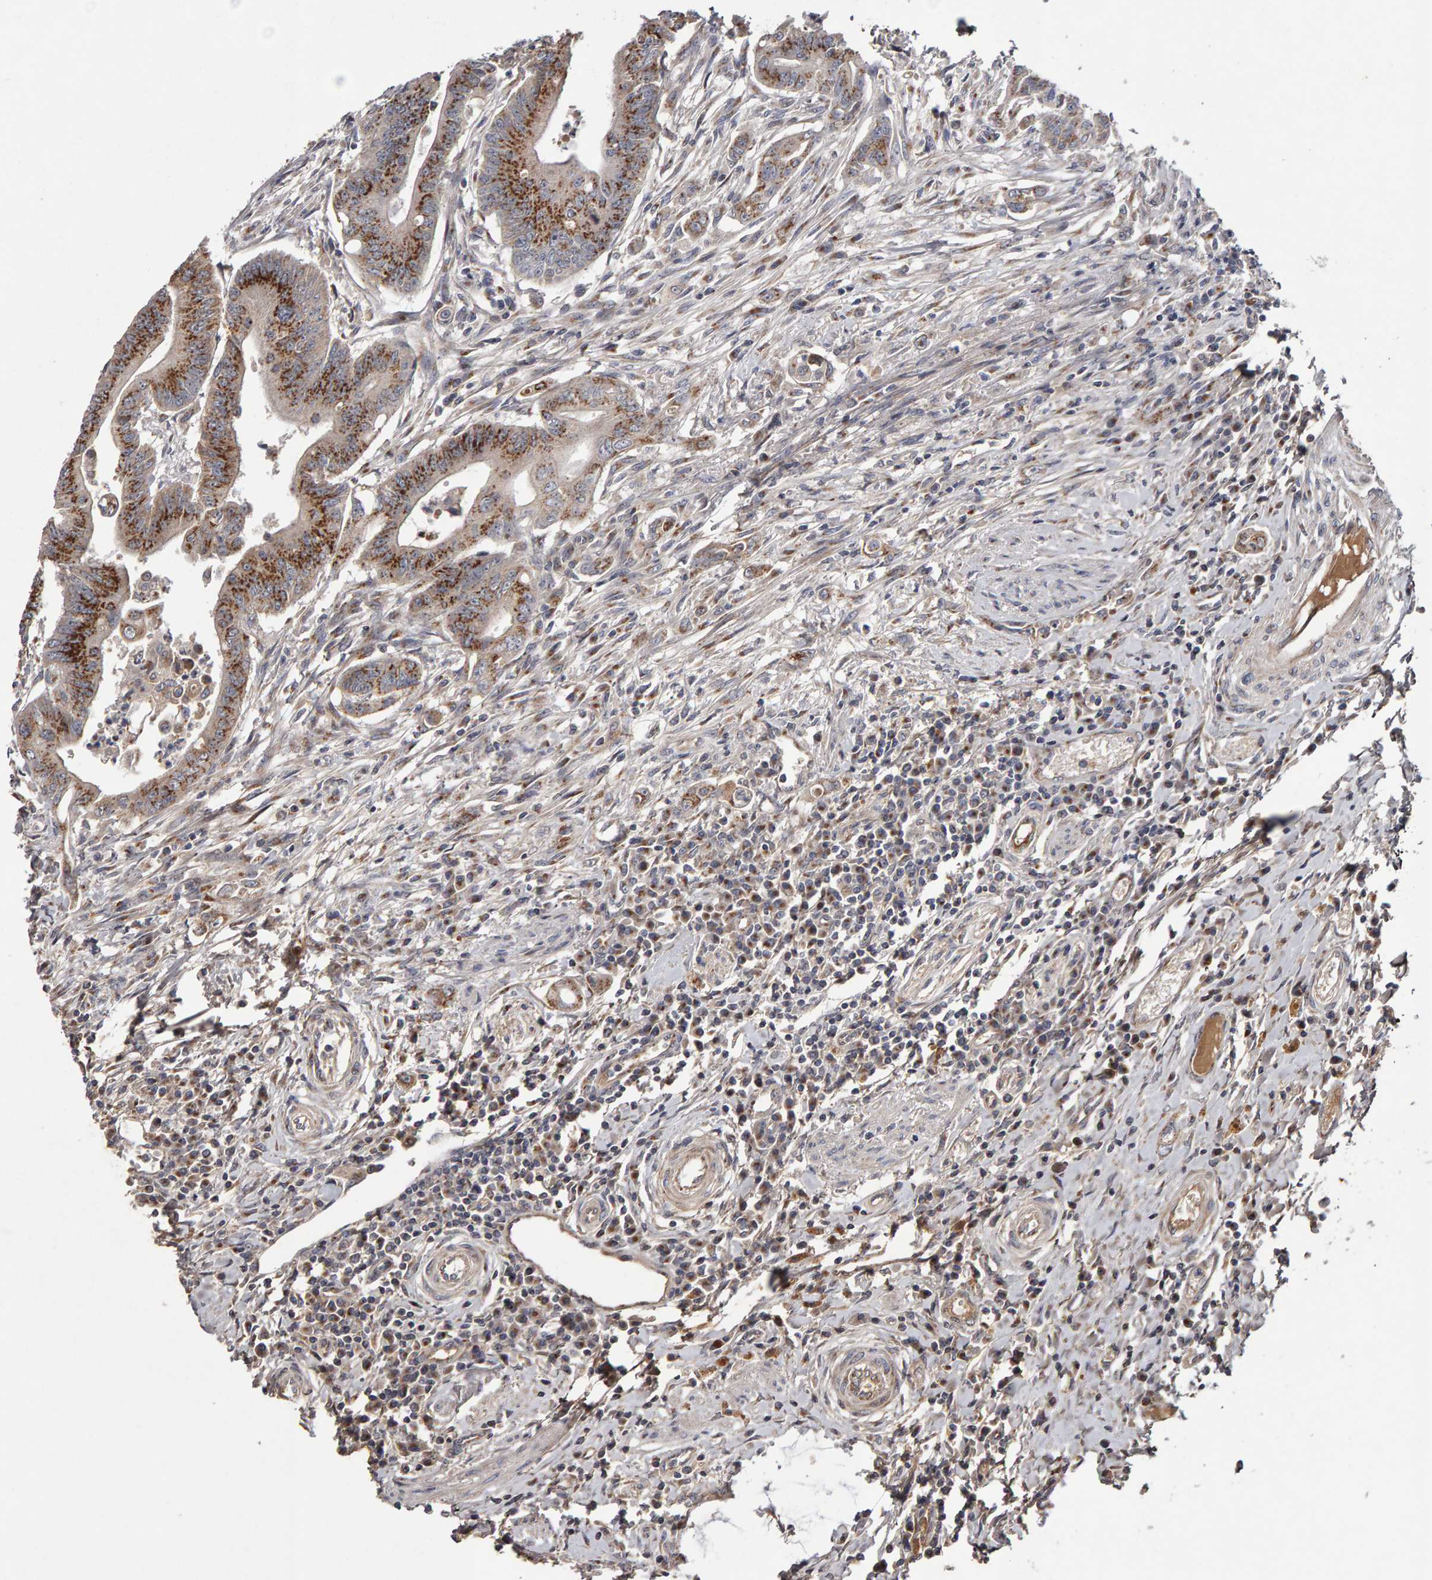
{"staining": {"intensity": "strong", "quantity": ">75%", "location": "cytoplasmic/membranous"}, "tissue": "colorectal cancer", "cell_type": "Tumor cells", "image_type": "cancer", "snomed": [{"axis": "morphology", "description": "Adenoma, NOS"}, {"axis": "morphology", "description": "Adenocarcinoma, NOS"}, {"axis": "topography", "description": "Colon"}], "caption": "Tumor cells show strong cytoplasmic/membranous staining in approximately >75% of cells in colorectal cancer.", "gene": "CANT1", "patient": {"sex": "male", "age": 79}}